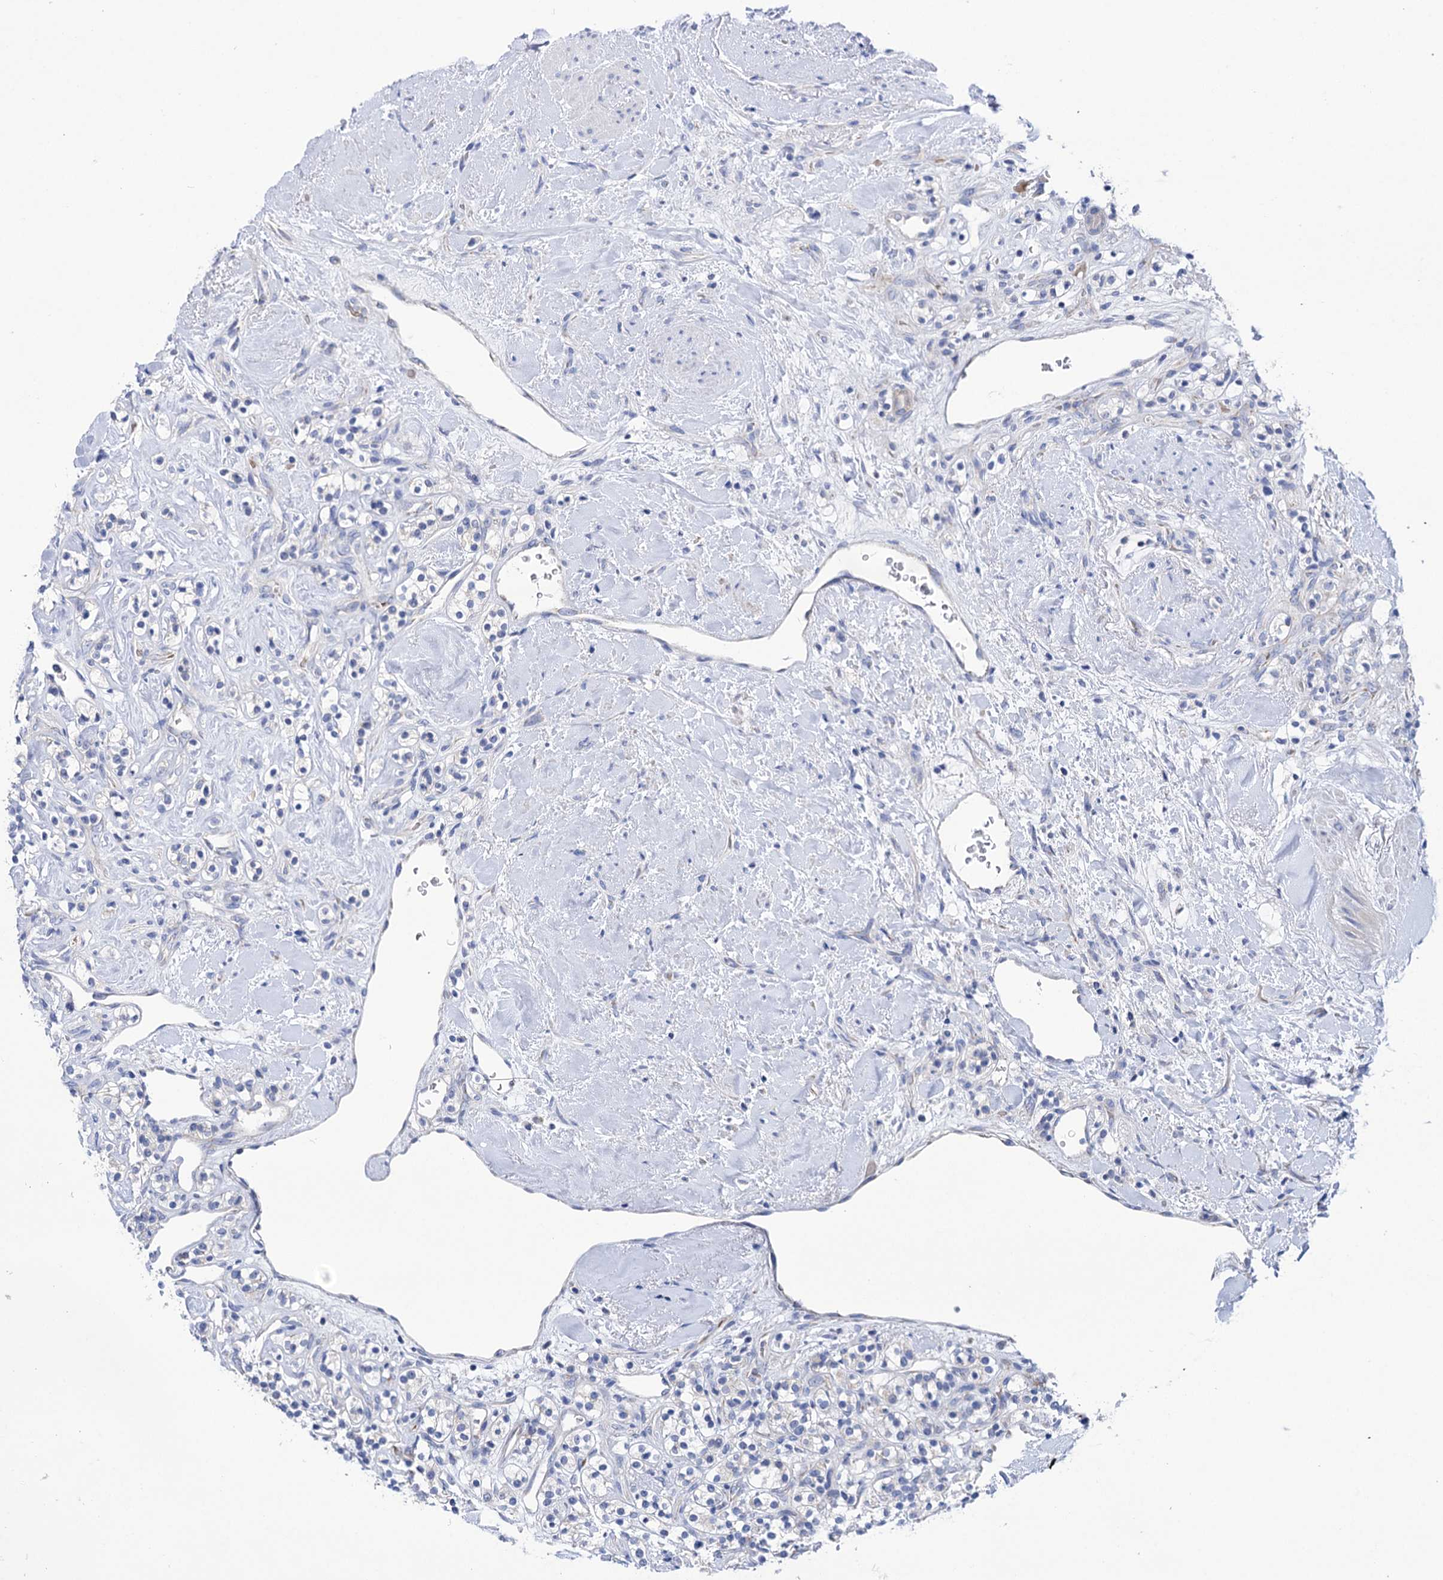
{"staining": {"intensity": "negative", "quantity": "none", "location": "none"}, "tissue": "renal cancer", "cell_type": "Tumor cells", "image_type": "cancer", "snomed": [{"axis": "morphology", "description": "Adenocarcinoma, NOS"}, {"axis": "topography", "description": "Kidney"}], "caption": "The immunohistochemistry (IHC) micrograph has no significant staining in tumor cells of renal cancer tissue.", "gene": "YARS2", "patient": {"sex": "male", "age": 77}}